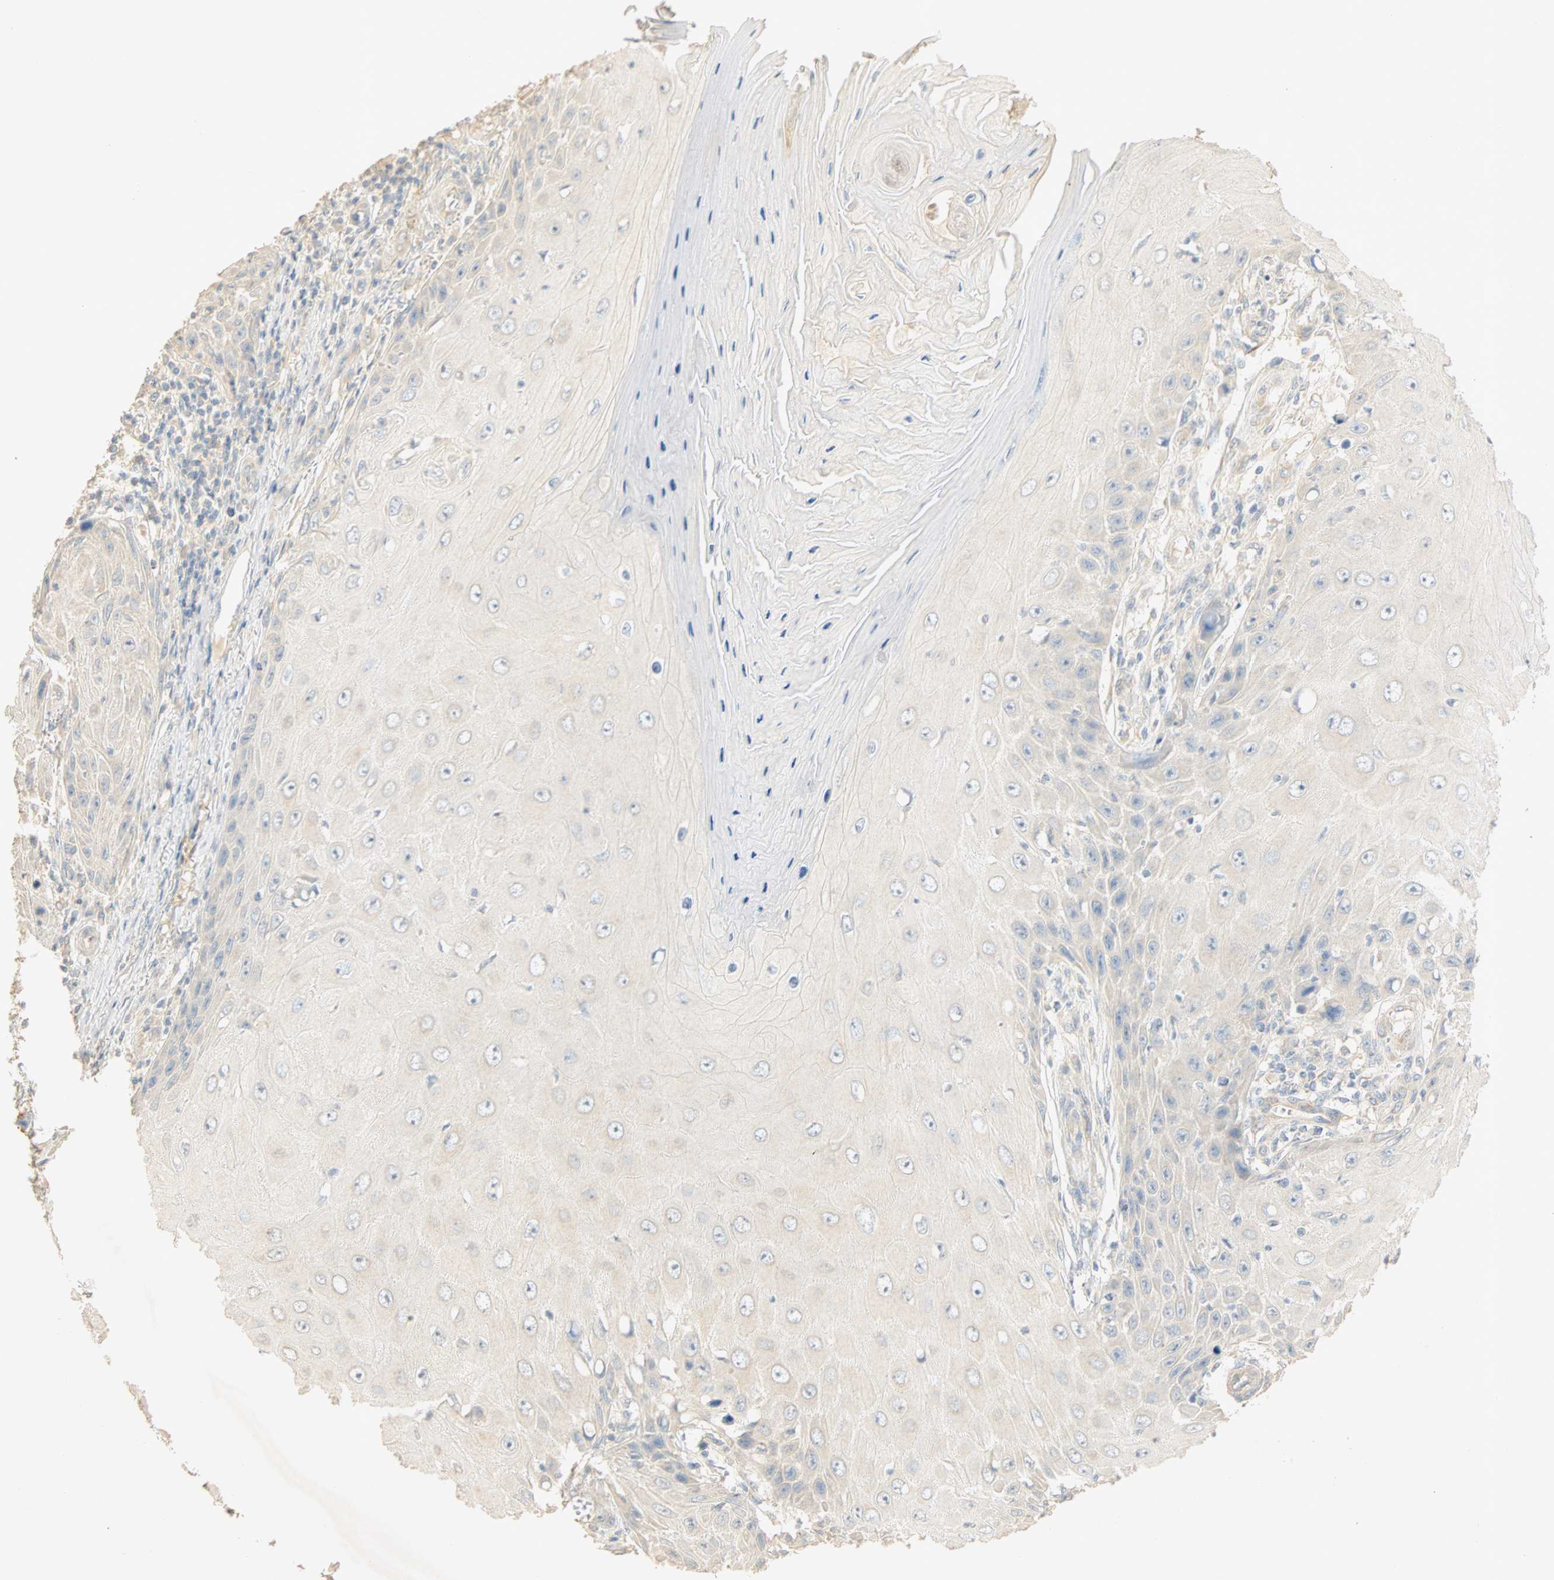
{"staining": {"intensity": "negative", "quantity": "none", "location": "none"}, "tissue": "skin cancer", "cell_type": "Tumor cells", "image_type": "cancer", "snomed": [{"axis": "morphology", "description": "Squamous cell carcinoma, NOS"}, {"axis": "topography", "description": "Skin"}], "caption": "IHC photomicrograph of human skin cancer stained for a protein (brown), which exhibits no staining in tumor cells.", "gene": "SELENBP1", "patient": {"sex": "female", "age": 73}}